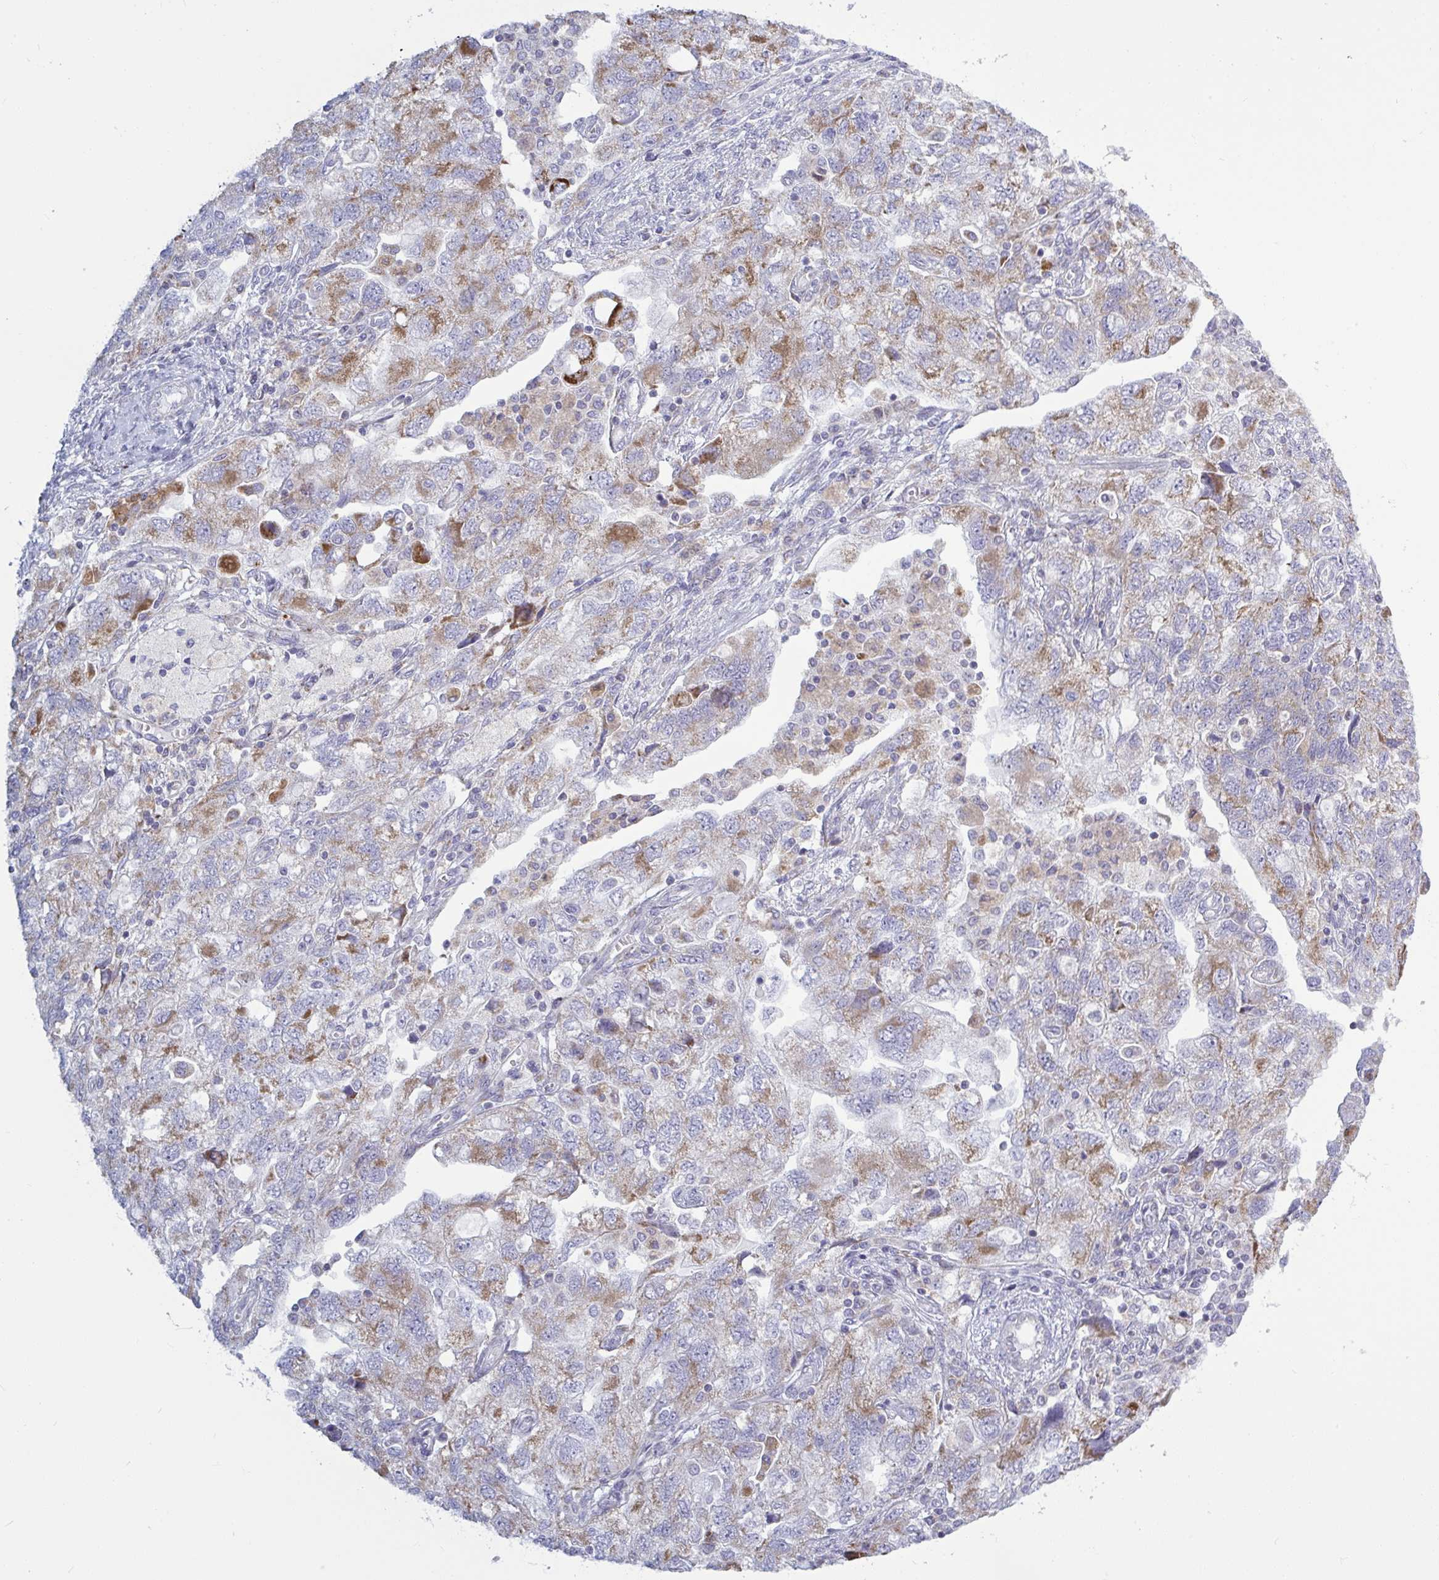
{"staining": {"intensity": "moderate", "quantity": "25%-75%", "location": "cytoplasmic/membranous"}, "tissue": "ovarian cancer", "cell_type": "Tumor cells", "image_type": "cancer", "snomed": [{"axis": "morphology", "description": "Carcinoma, NOS"}, {"axis": "morphology", "description": "Cystadenocarcinoma, serous, NOS"}, {"axis": "topography", "description": "Ovary"}], "caption": "About 25%-75% of tumor cells in carcinoma (ovarian) exhibit moderate cytoplasmic/membranous protein staining as visualized by brown immunohistochemical staining.", "gene": "ATG9A", "patient": {"sex": "female", "age": 69}}